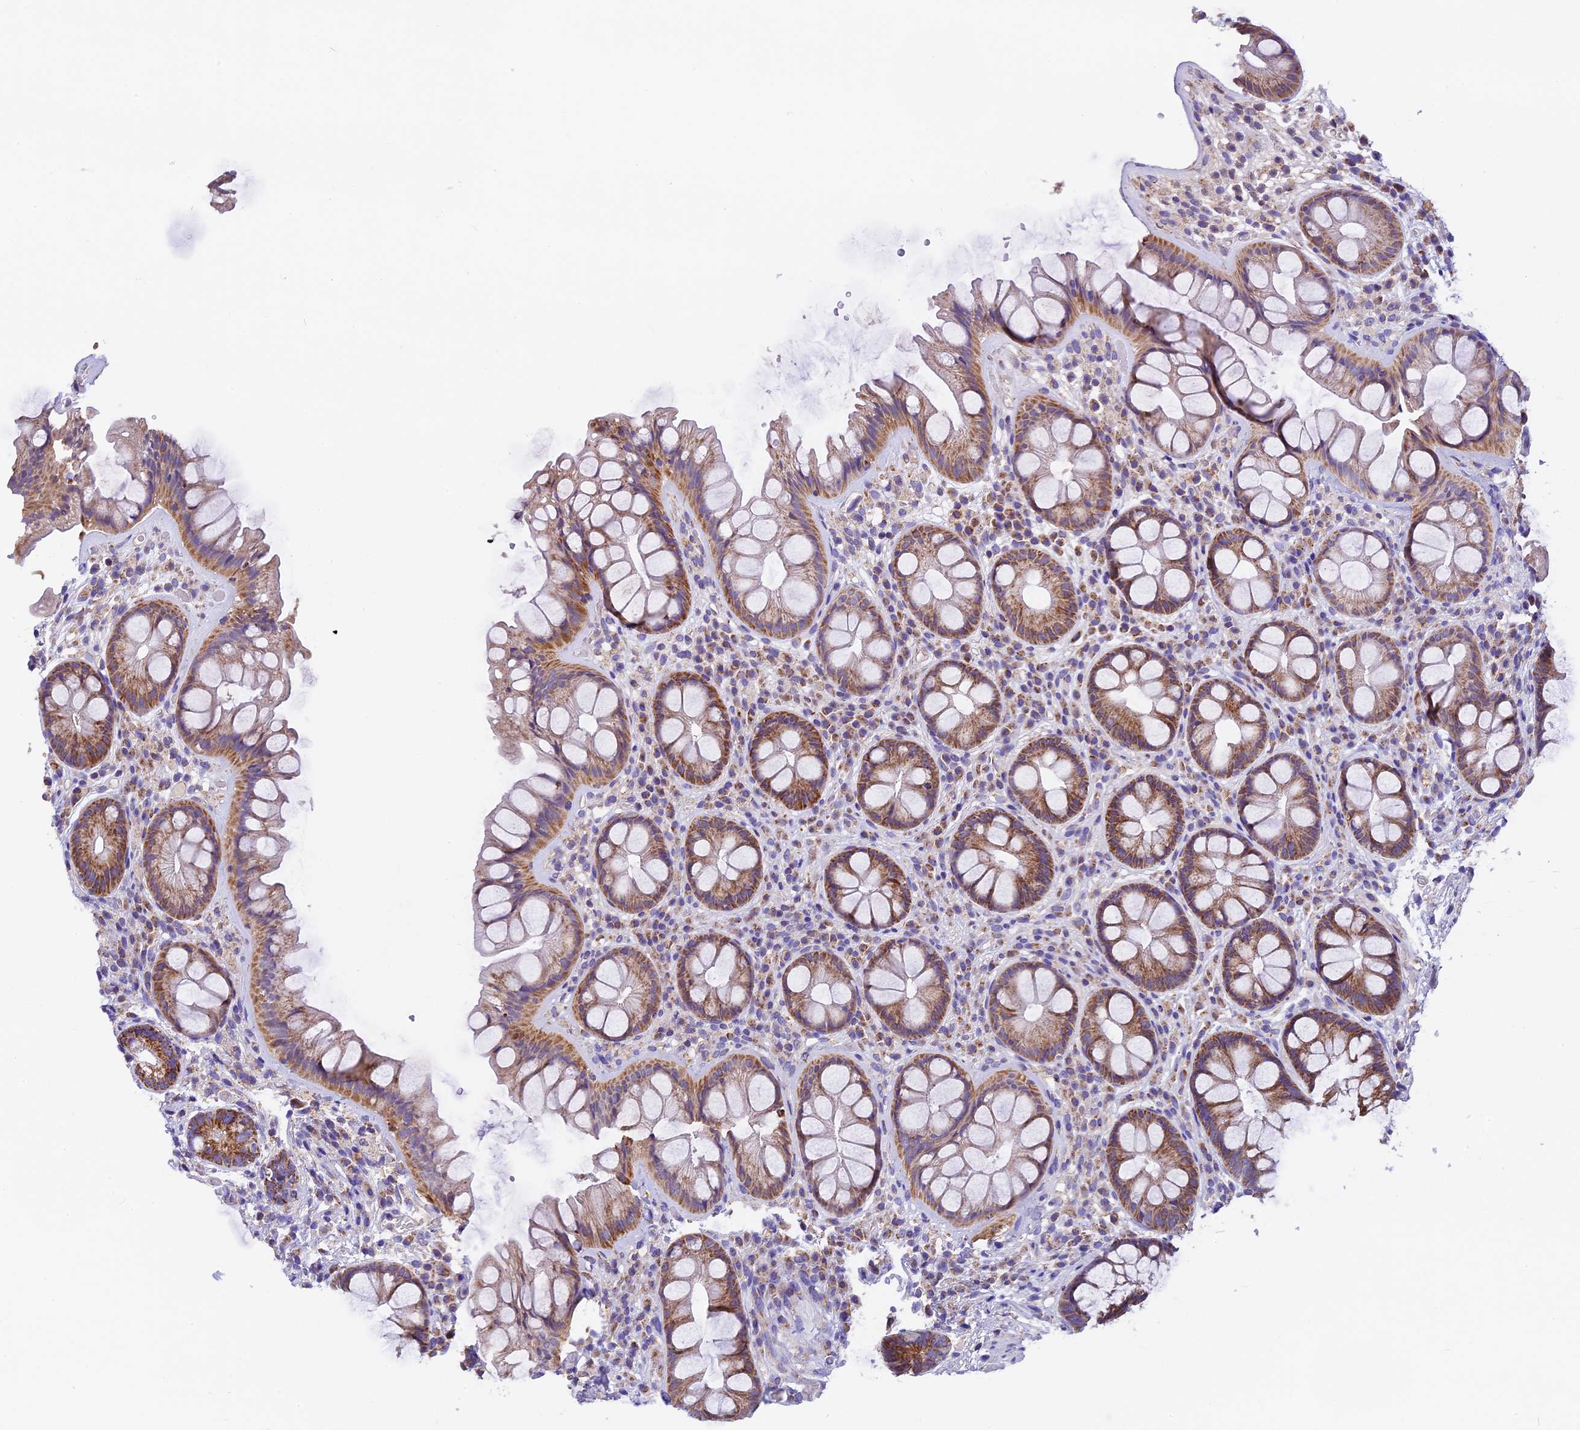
{"staining": {"intensity": "strong", "quantity": ">75%", "location": "cytoplasmic/membranous"}, "tissue": "rectum", "cell_type": "Glandular cells", "image_type": "normal", "snomed": [{"axis": "morphology", "description": "Normal tissue, NOS"}, {"axis": "topography", "description": "Rectum"}], "caption": "The micrograph displays staining of normal rectum, revealing strong cytoplasmic/membranous protein positivity (brown color) within glandular cells. (DAB IHC with brightfield microscopy, high magnification).", "gene": "MGME1", "patient": {"sex": "male", "age": 74}}